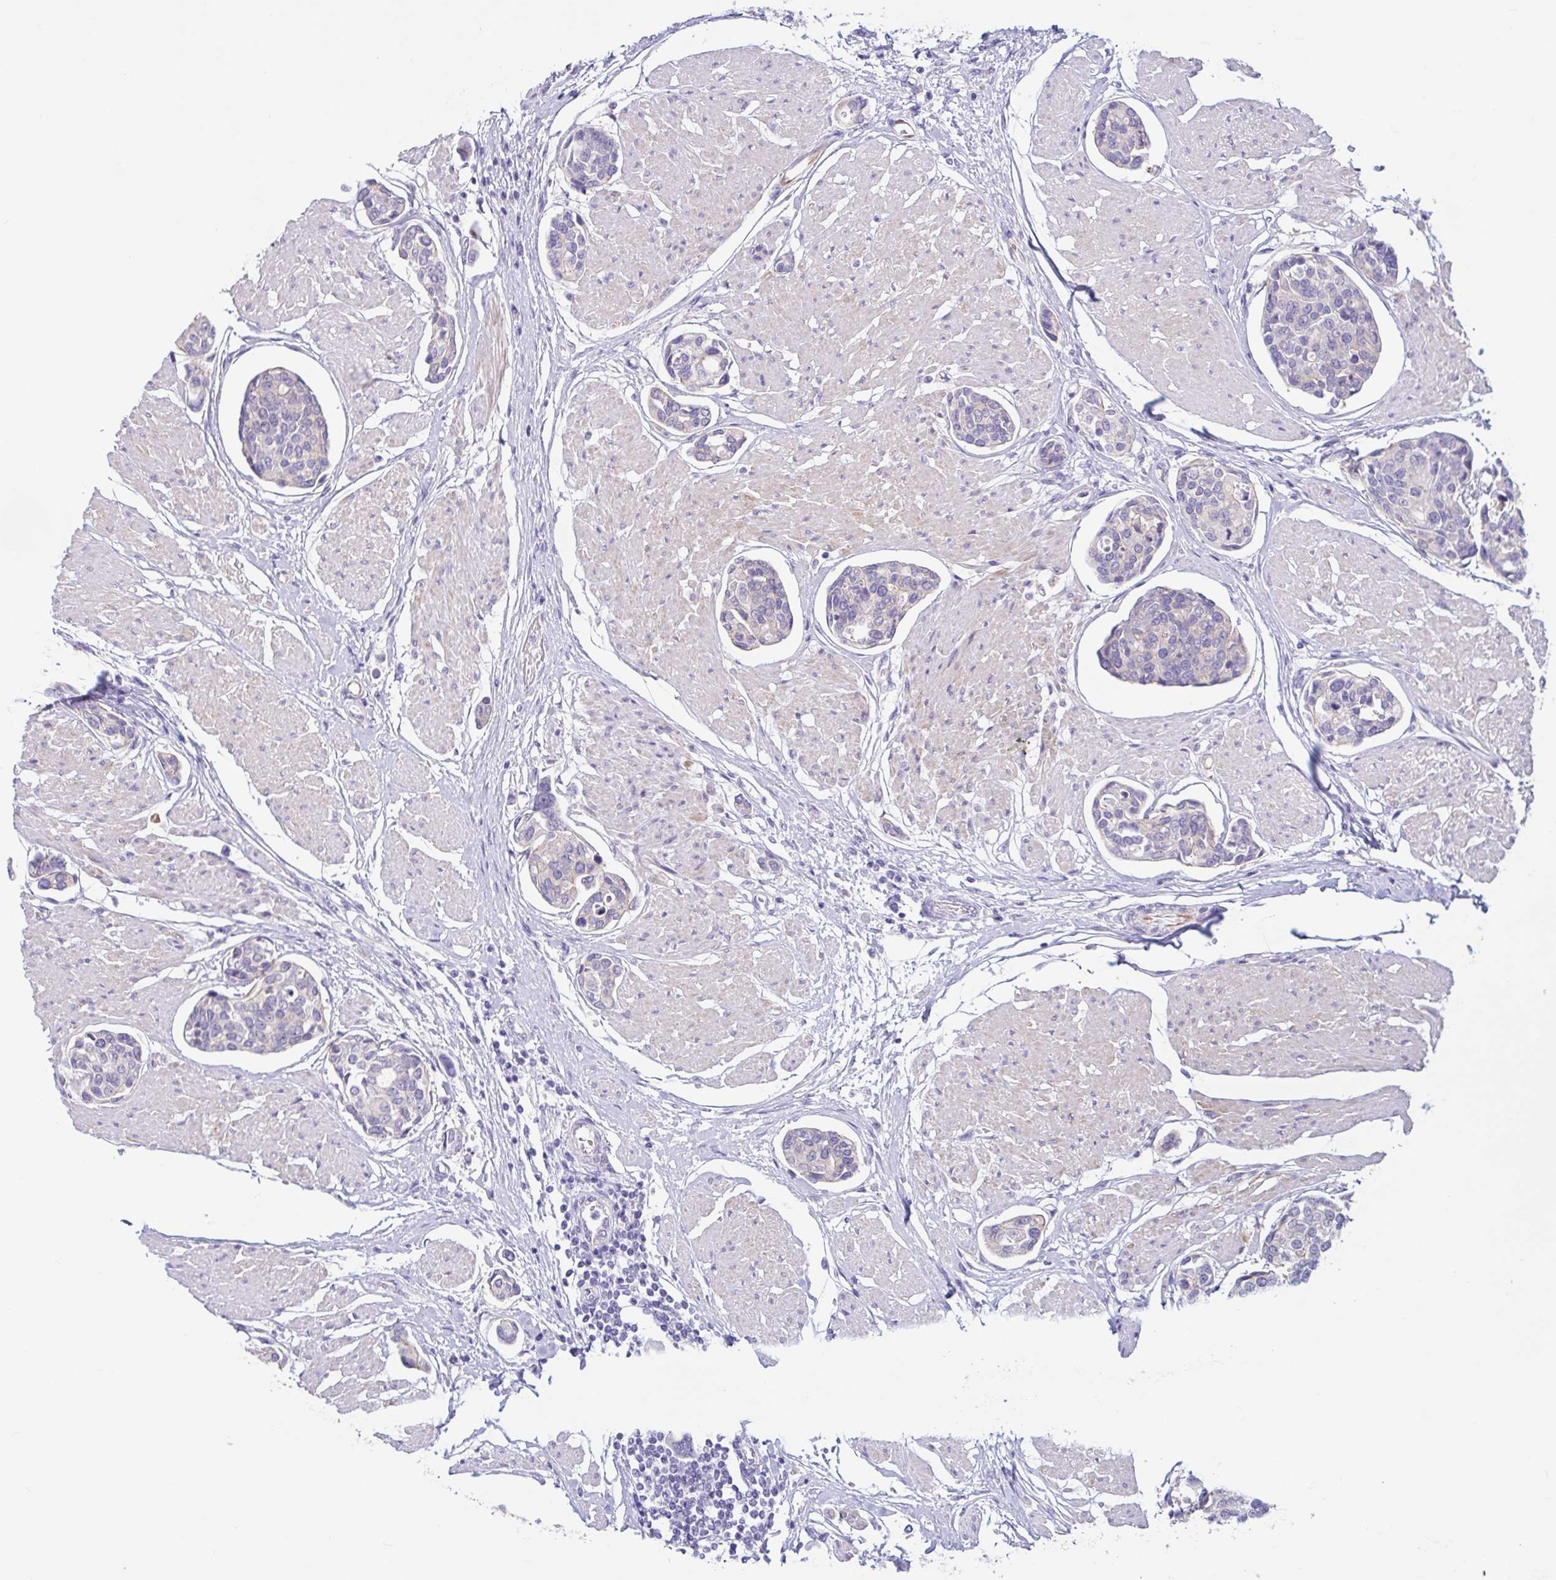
{"staining": {"intensity": "negative", "quantity": "none", "location": "none"}, "tissue": "urothelial cancer", "cell_type": "Tumor cells", "image_type": "cancer", "snomed": [{"axis": "morphology", "description": "Urothelial carcinoma, High grade"}, {"axis": "topography", "description": "Urinary bladder"}], "caption": "Urothelial cancer stained for a protein using immunohistochemistry (IHC) reveals no positivity tumor cells.", "gene": "TNNI2", "patient": {"sex": "male", "age": 78}}